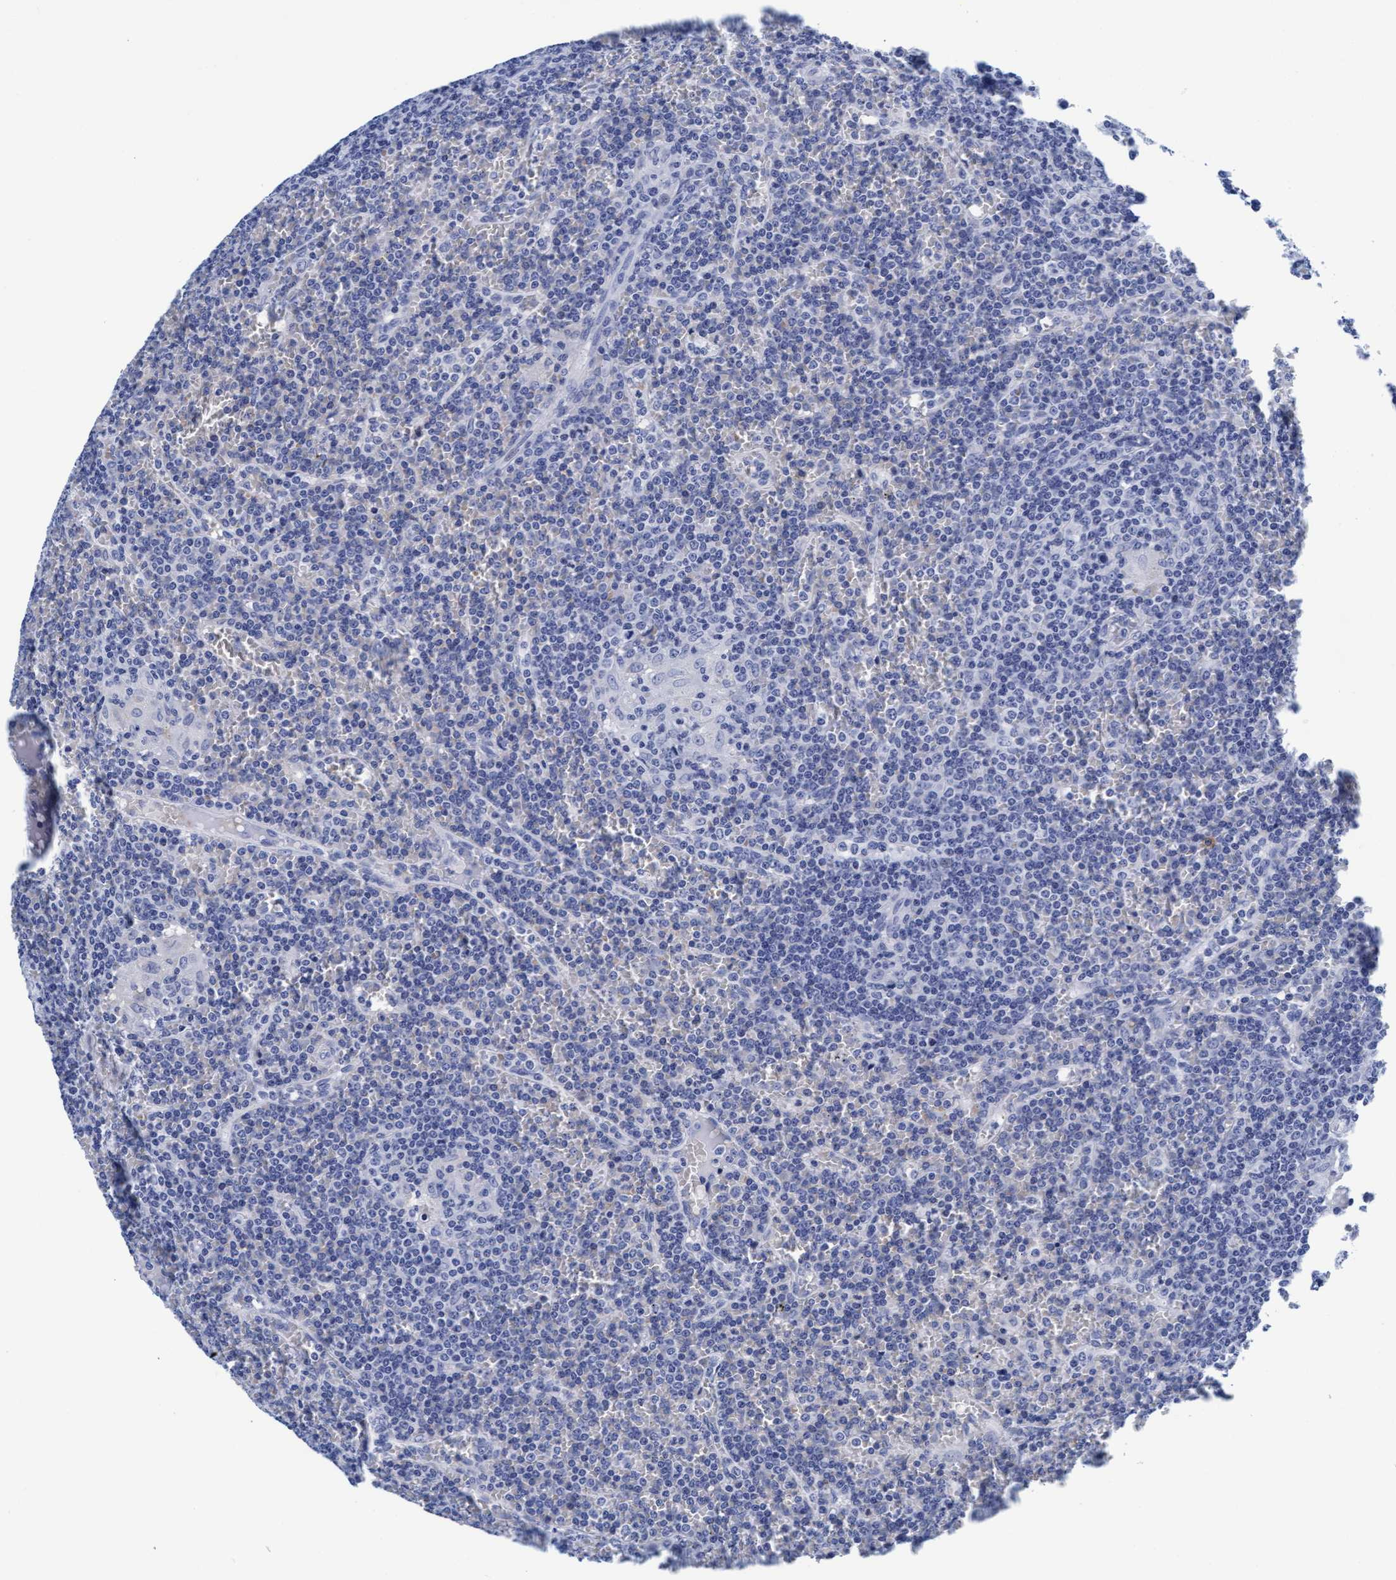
{"staining": {"intensity": "negative", "quantity": "none", "location": "none"}, "tissue": "lymphoma", "cell_type": "Tumor cells", "image_type": "cancer", "snomed": [{"axis": "morphology", "description": "Malignant lymphoma, non-Hodgkin's type, Low grade"}, {"axis": "topography", "description": "Spleen"}], "caption": "IHC image of neoplastic tissue: lymphoma stained with DAB (3,3'-diaminobenzidine) exhibits no significant protein staining in tumor cells.", "gene": "ARSG", "patient": {"sex": "female", "age": 19}}